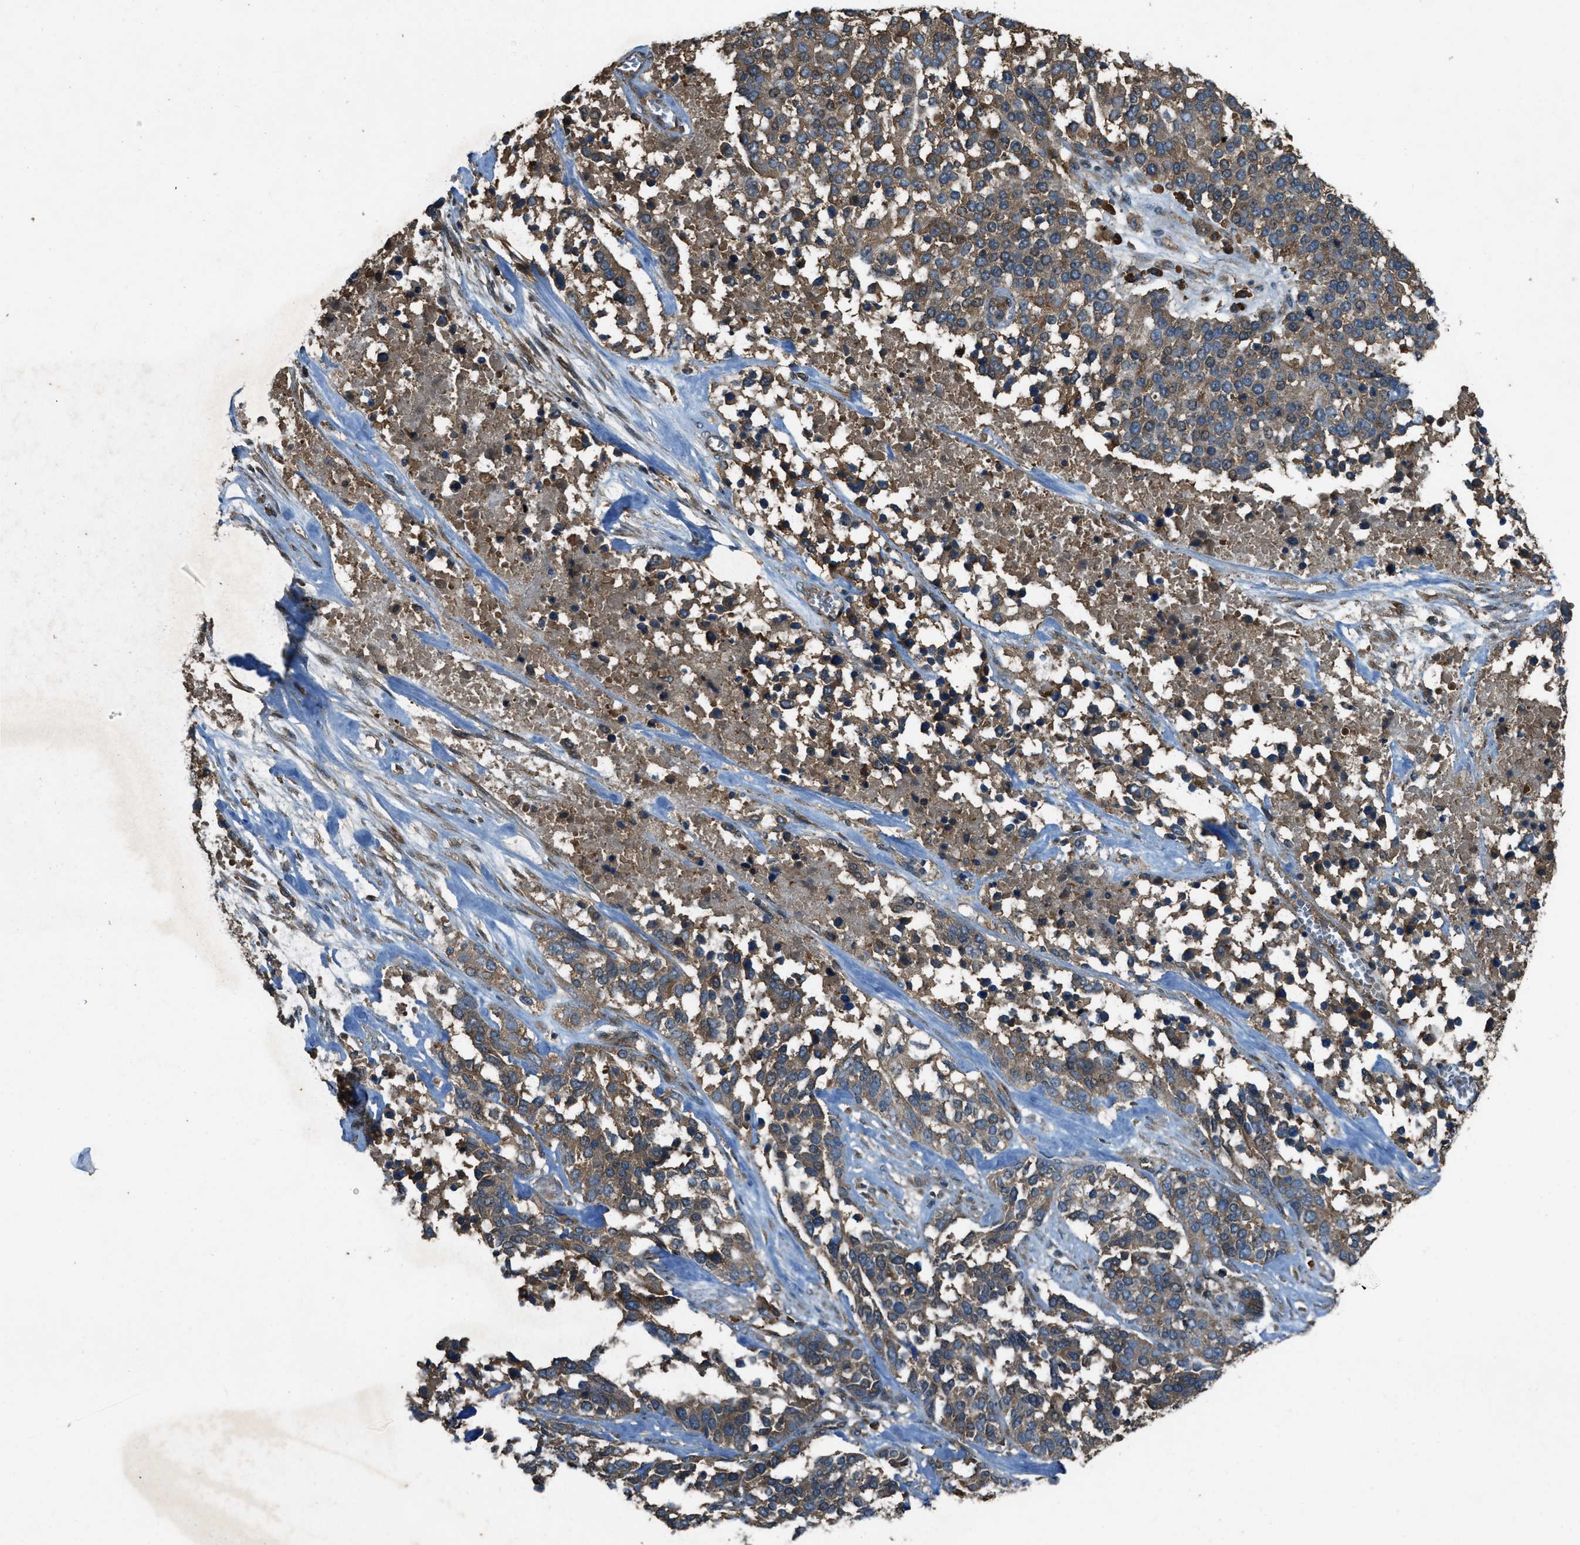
{"staining": {"intensity": "weak", "quantity": ">75%", "location": "cytoplasmic/membranous"}, "tissue": "ovarian cancer", "cell_type": "Tumor cells", "image_type": "cancer", "snomed": [{"axis": "morphology", "description": "Cystadenocarcinoma, serous, NOS"}, {"axis": "topography", "description": "Ovary"}], "caption": "Weak cytoplasmic/membranous staining for a protein is present in about >75% of tumor cells of serous cystadenocarcinoma (ovarian) using immunohistochemistry.", "gene": "MAP3K8", "patient": {"sex": "female", "age": 44}}